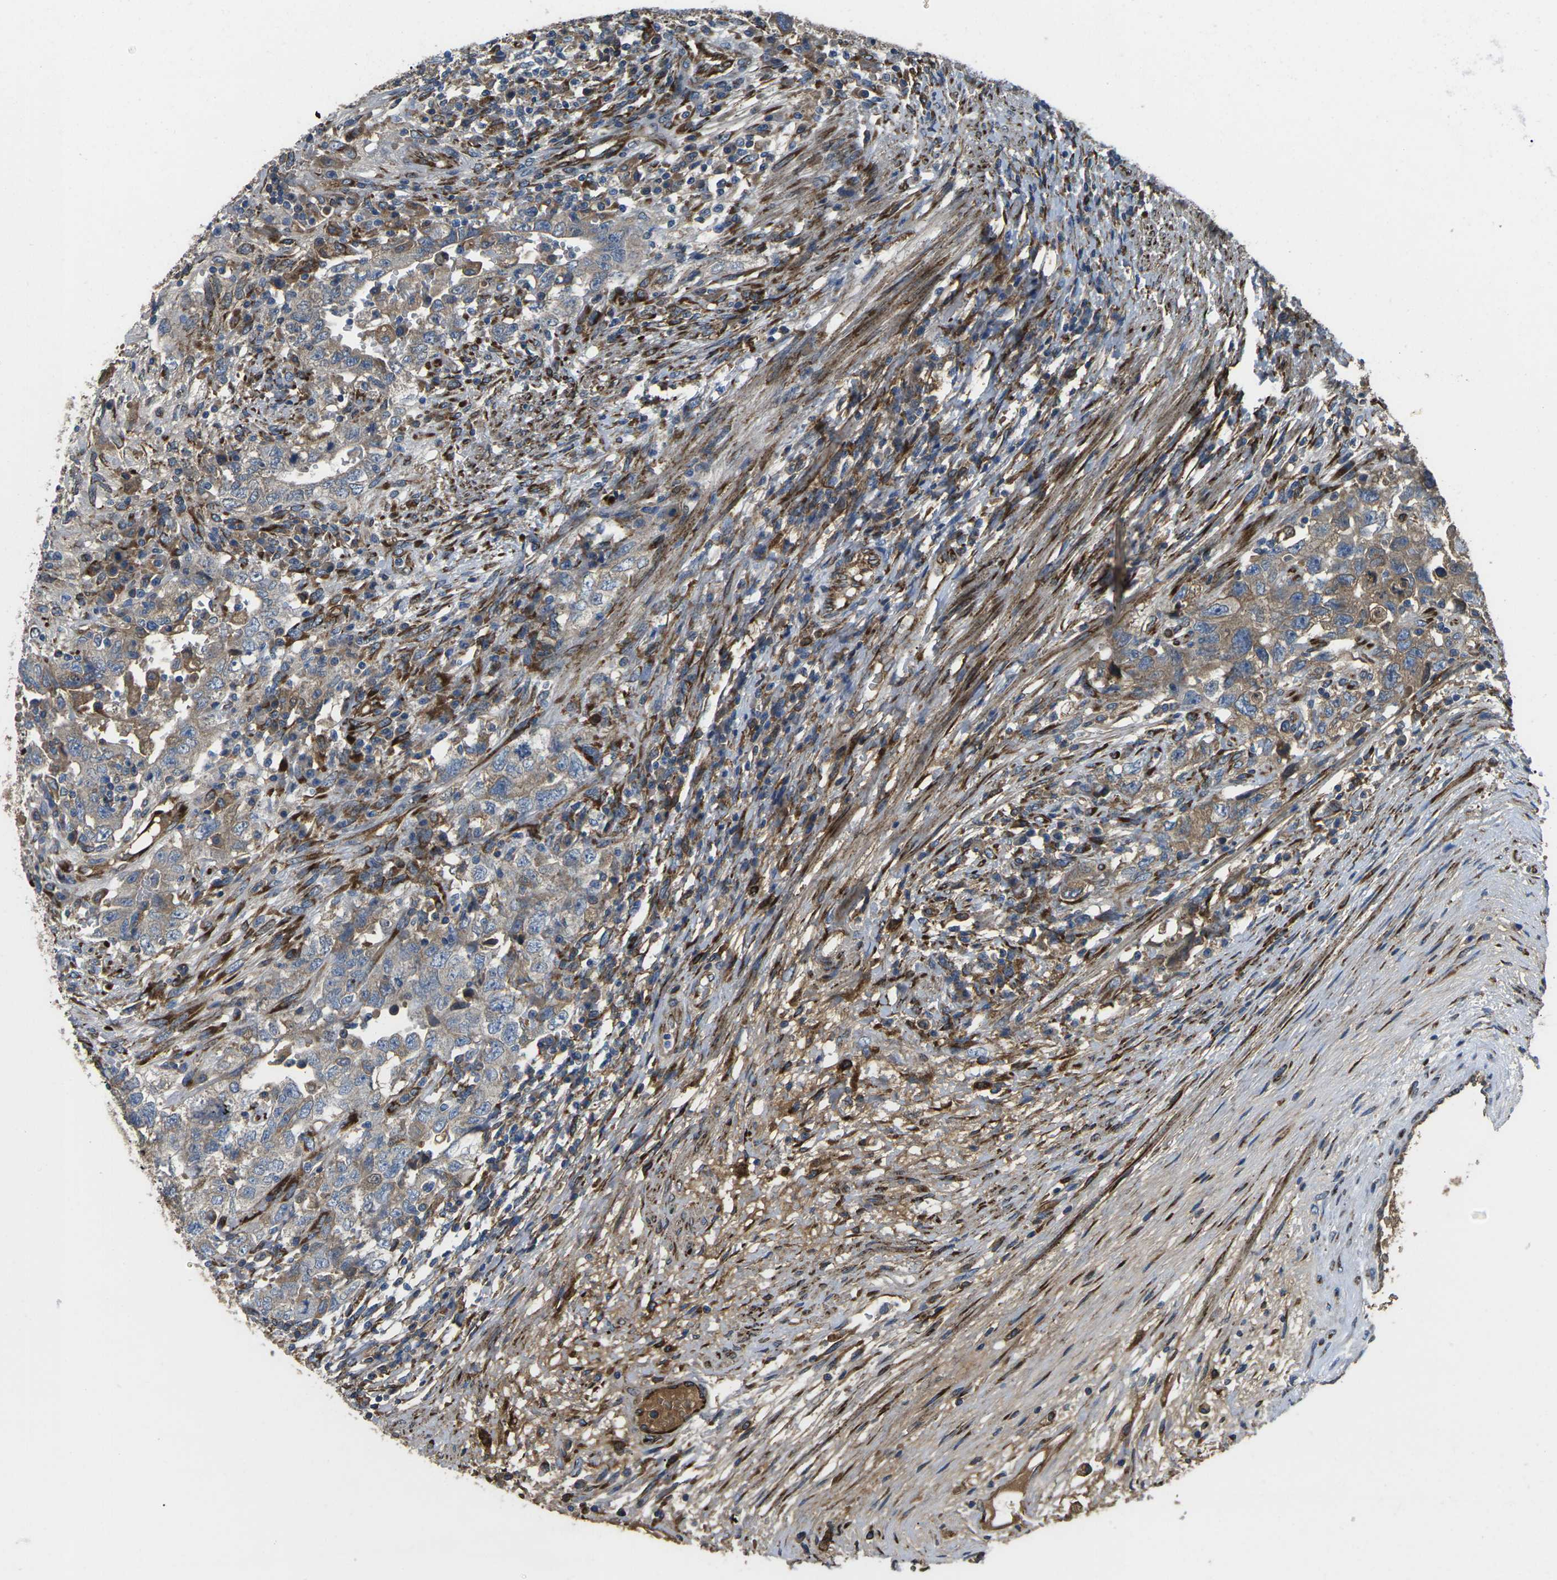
{"staining": {"intensity": "weak", "quantity": "25%-75%", "location": "cytoplasmic/membranous"}, "tissue": "testis cancer", "cell_type": "Tumor cells", "image_type": "cancer", "snomed": [{"axis": "morphology", "description": "Carcinoma, Embryonal, NOS"}, {"axis": "topography", "description": "Testis"}], "caption": "This is an image of IHC staining of testis cancer, which shows weak expression in the cytoplasmic/membranous of tumor cells.", "gene": "PDZD8", "patient": {"sex": "male", "age": 26}}